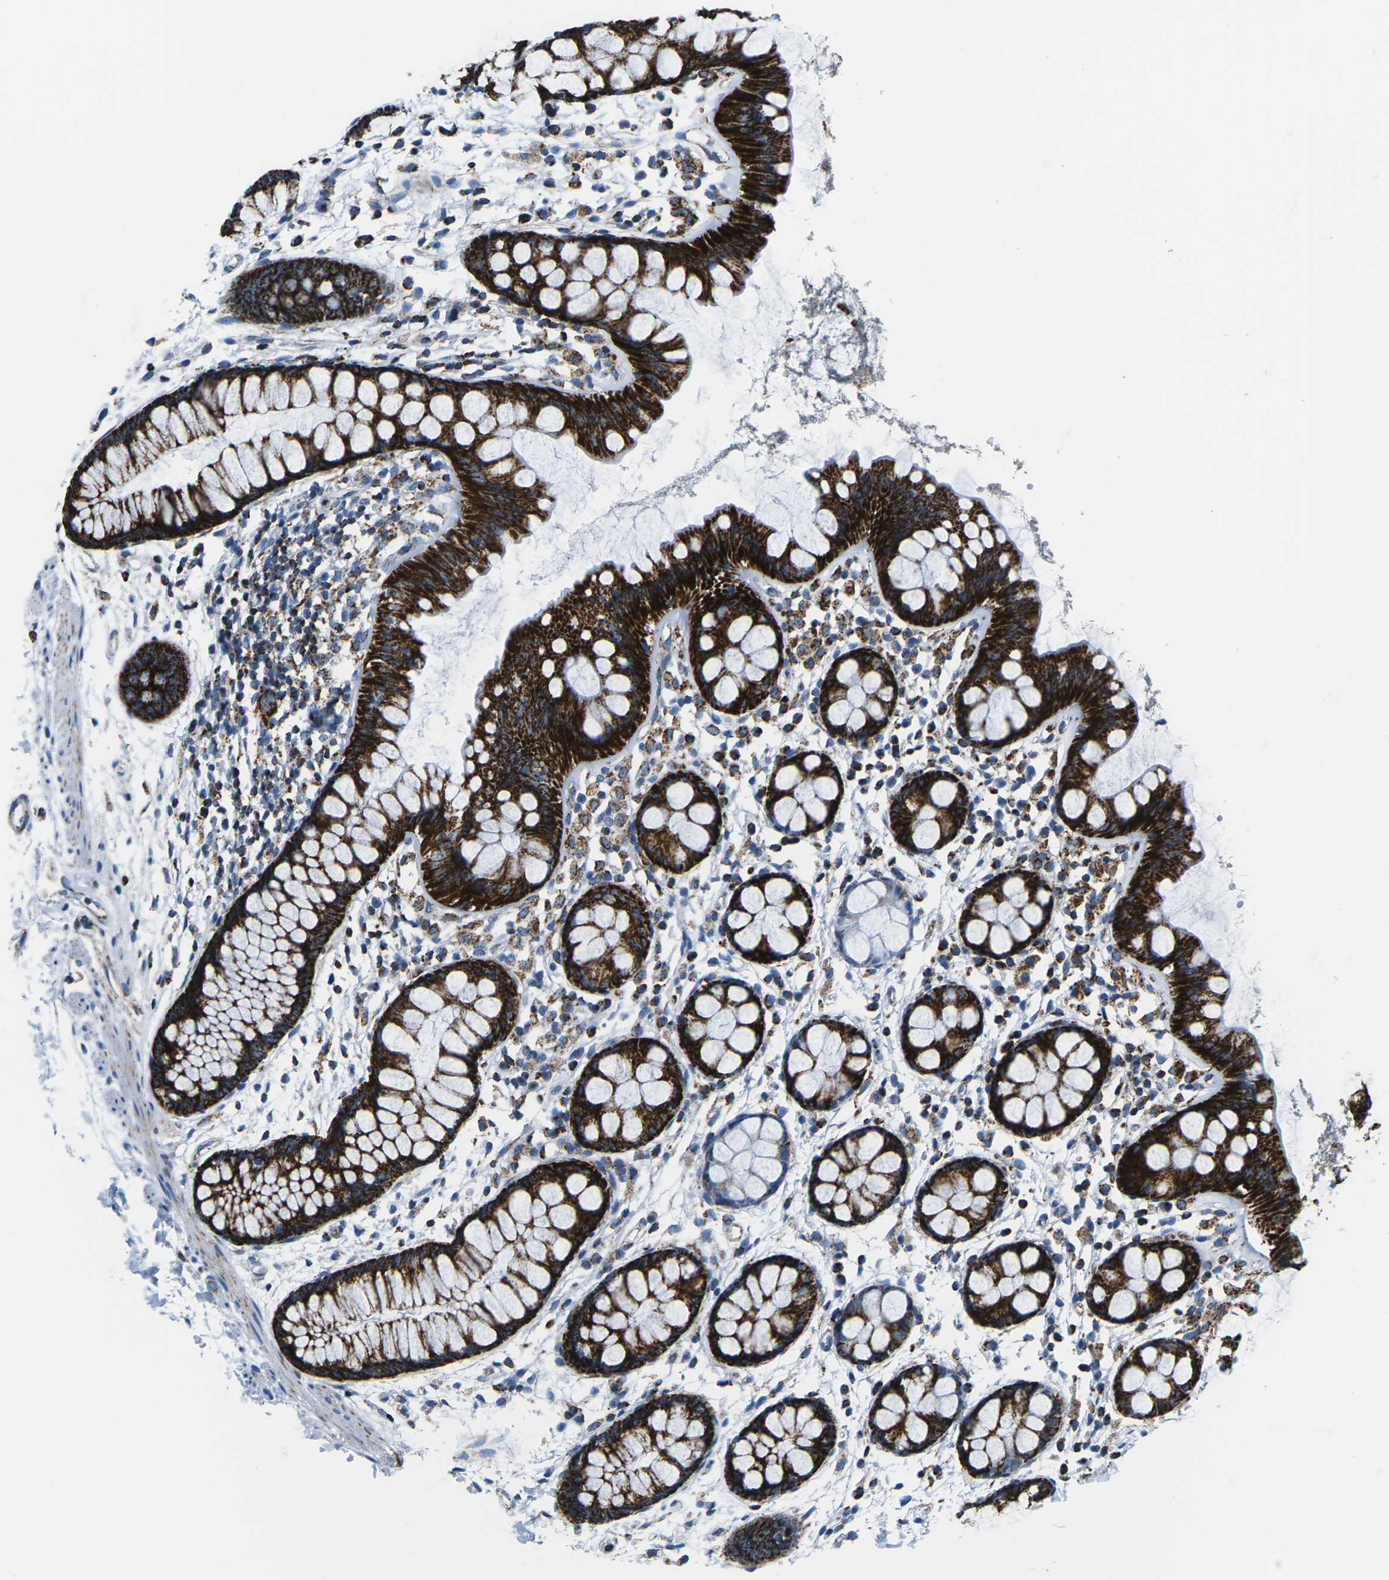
{"staining": {"intensity": "strong", "quantity": ">75%", "location": "cytoplasmic/membranous"}, "tissue": "rectum", "cell_type": "Glandular cells", "image_type": "normal", "snomed": [{"axis": "morphology", "description": "Normal tissue, NOS"}, {"axis": "topography", "description": "Rectum"}], "caption": "Immunohistochemical staining of benign rectum shows strong cytoplasmic/membranous protein staining in about >75% of glandular cells.", "gene": "COX6C", "patient": {"sex": "female", "age": 66}}